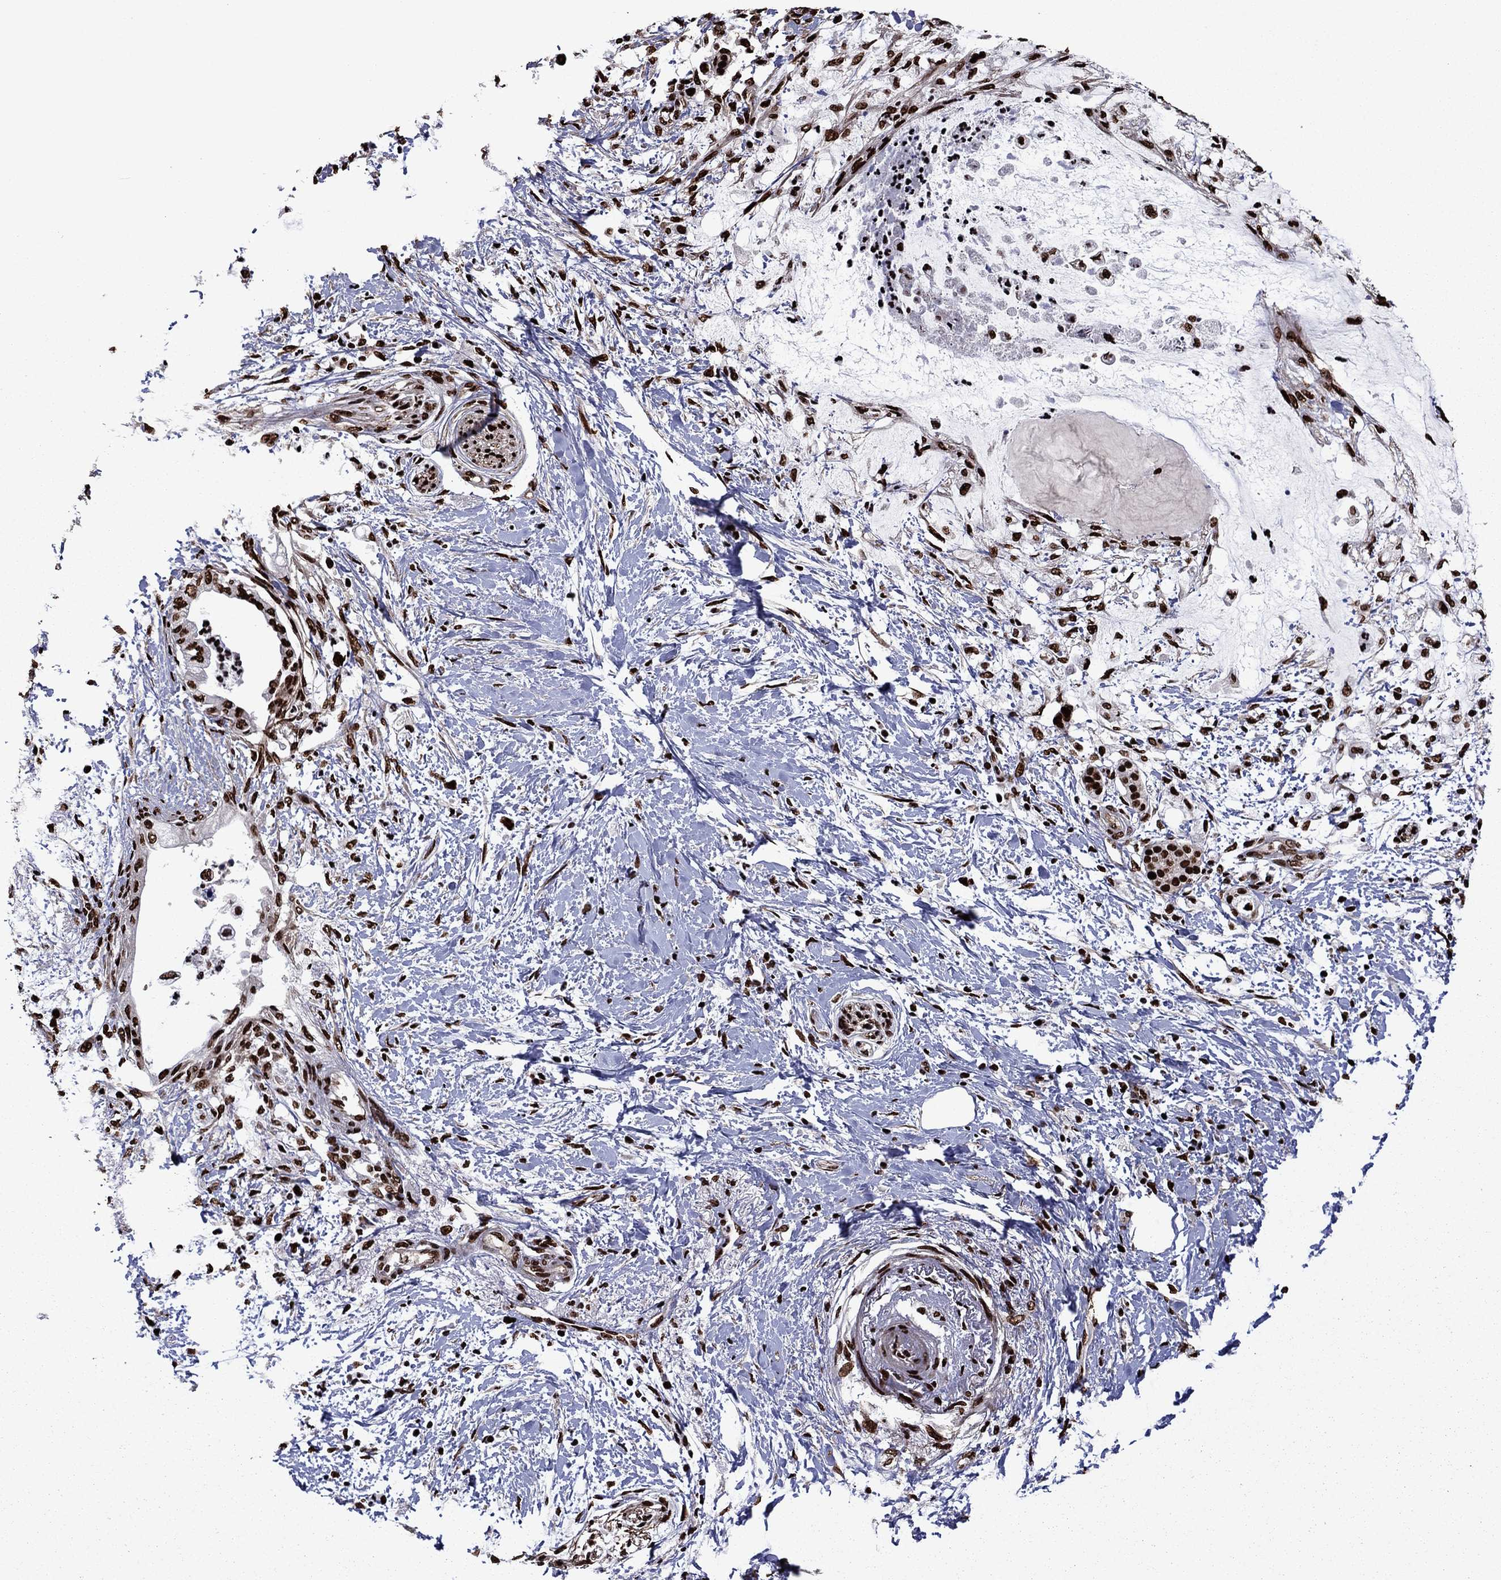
{"staining": {"intensity": "strong", "quantity": "25%-75%", "location": "nuclear"}, "tissue": "pancreatic cancer", "cell_type": "Tumor cells", "image_type": "cancer", "snomed": [{"axis": "morphology", "description": "Normal tissue, NOS"}, {"axis": "morphology", "description": "Adenocarcinoma, NOS"}, {"axis": "topography", "description": "Pancreas"}, {"axis": "topography", "description": "Duodenum"}], "caption": "Human adenocarcinoma (pancreatic) stained with a brown dye shows strong nuclear positive expression in about 25%-75% of tumor cells.", "gene": "LIMK1", "patient": {"sex": "female", "age": 60}}